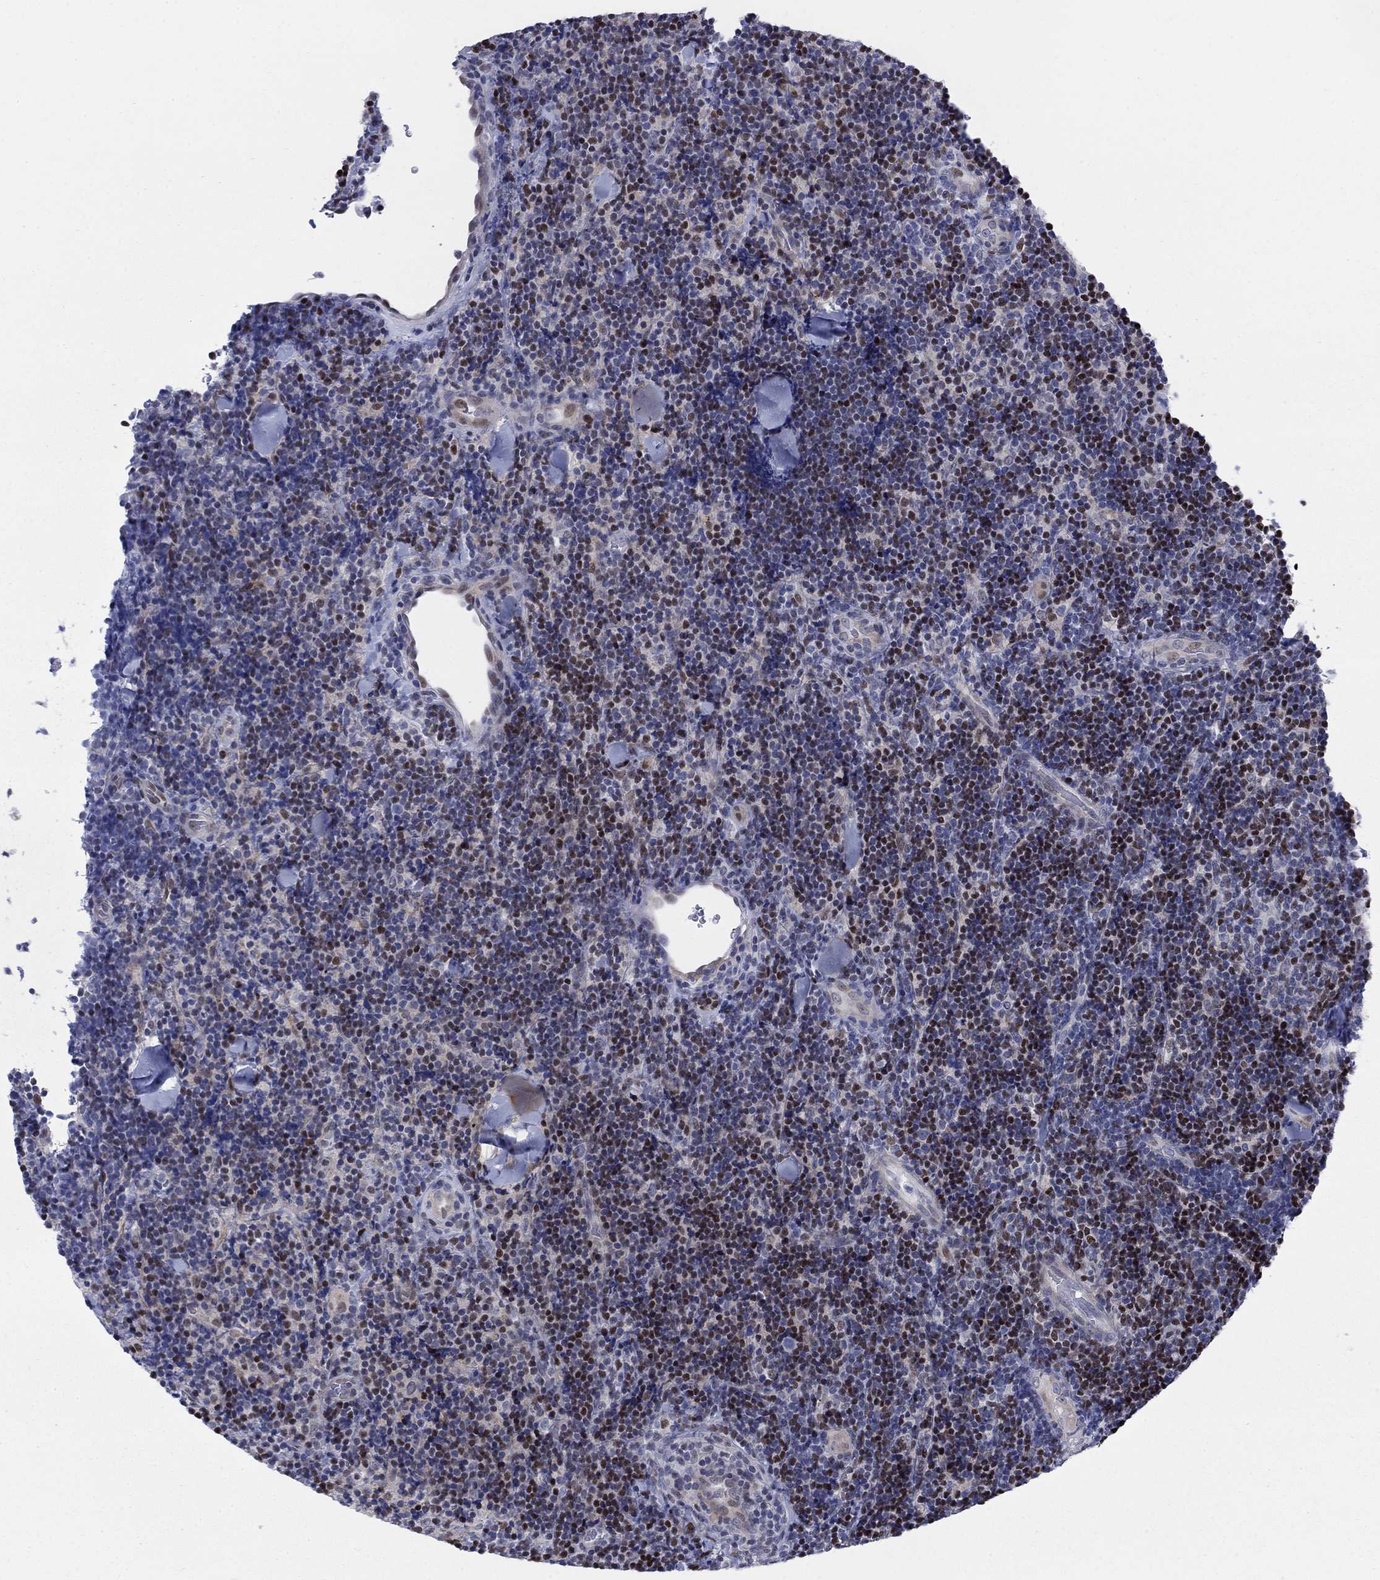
{"staining": {"intensity": "strong", "quantity": "<25%", "location": "nuclear"}, "tissue": "lymphoma", "cell_type": "Tumor cells", "image_type": "cancer", "snomed": [{"axis": "morphology", "description": "Malignant lymphoma, non-Hodgkin's type, Low grade"}, {"axis": "topography", "description": "Lymph node"}], "caption": "Protein staining shows strong nuclear staining in about <25% of tumor cells in lymphoma. The staining is performed using DAB (3,3'-diaminobenzidine) brown chromogen to label protein expression. The nuclei are counter-stained blue using hematoxylin.", "gene": "MYO3A", "patient": {"sex": "female", "age": 56}}